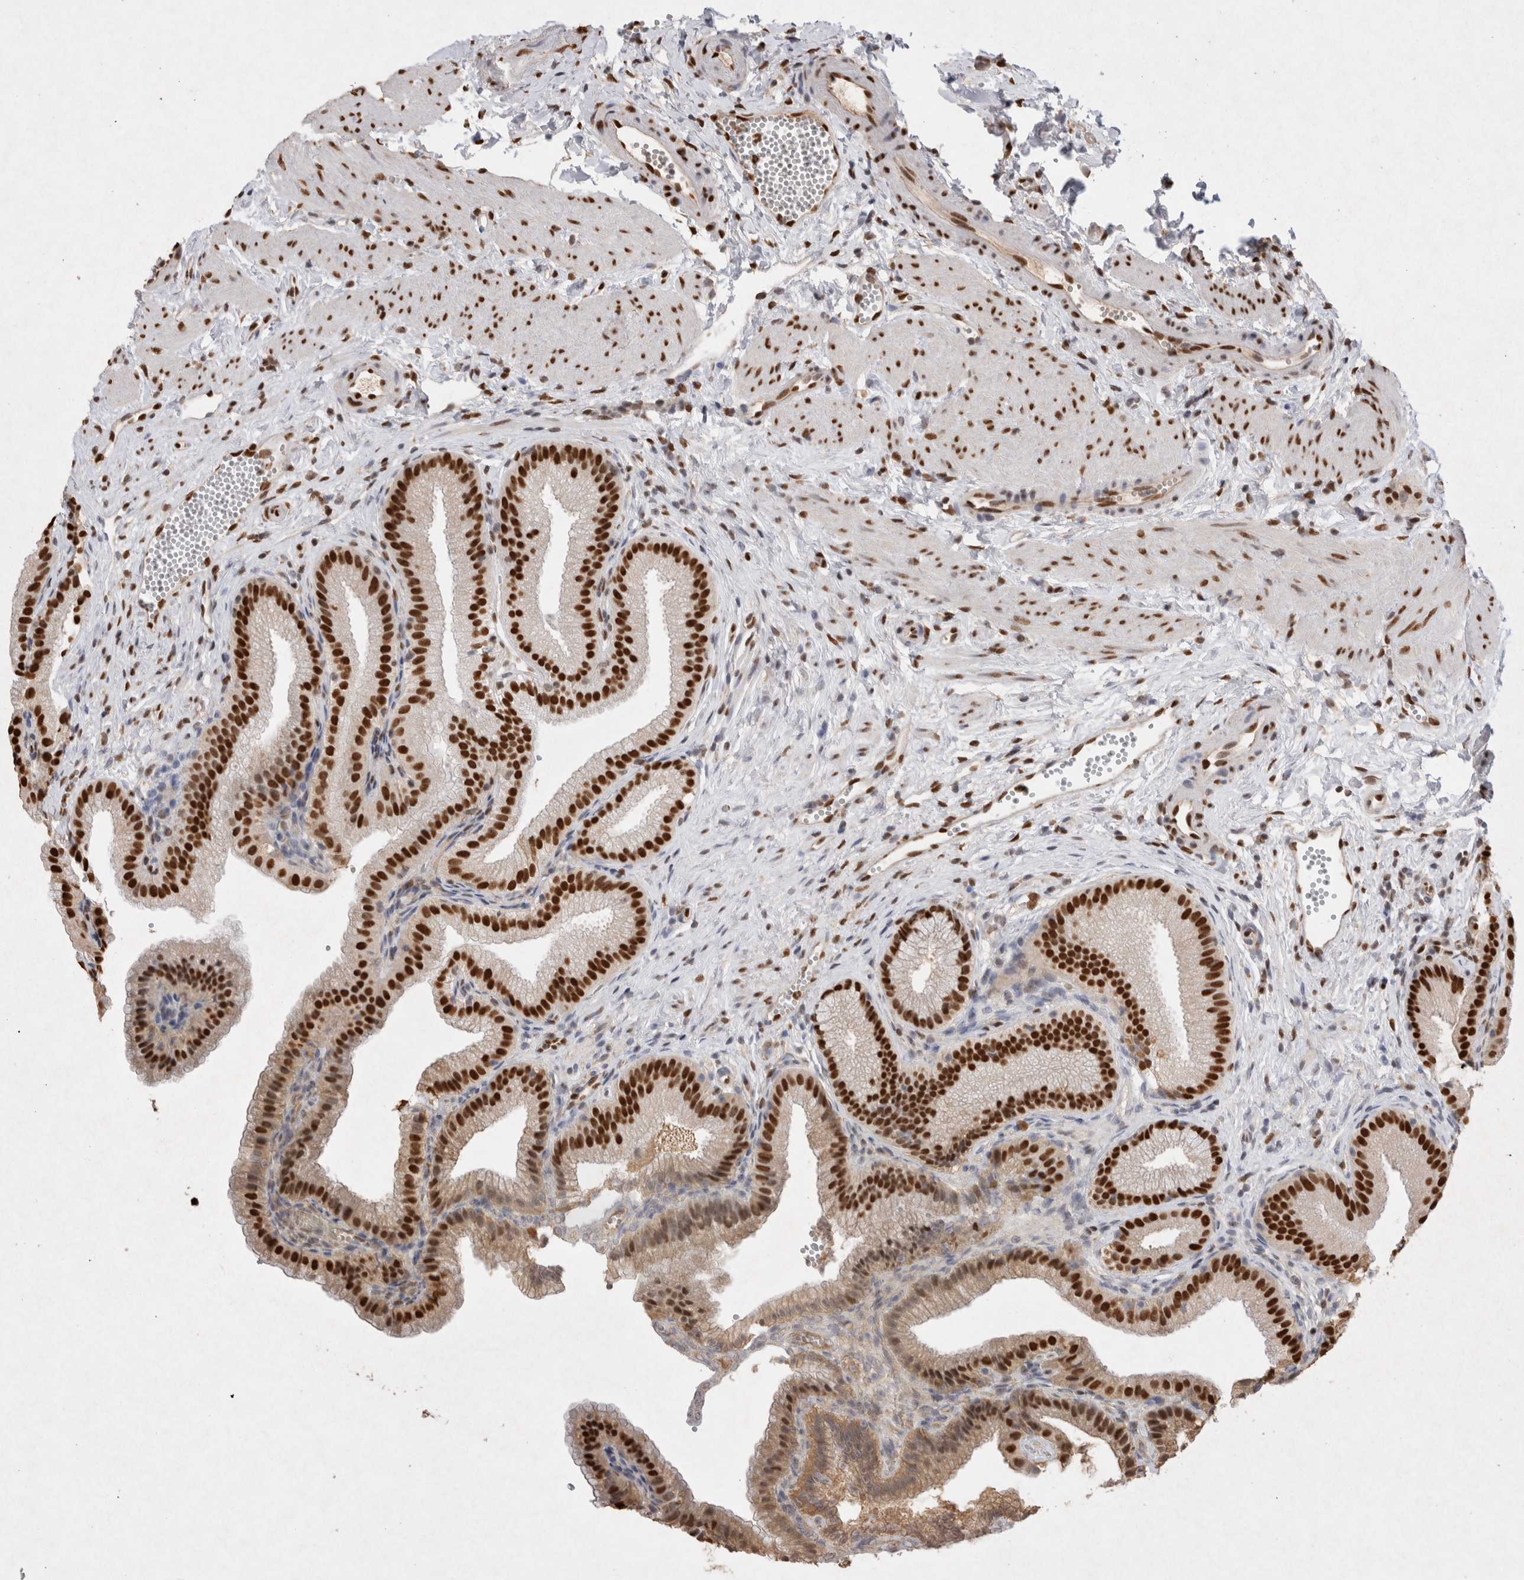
{"staining": {"intensity": "strong", "quantity": ">75%", "location": "nuclear"}, "tissue": "gallbladder", "cell_type": "Glandular cells", "image_type": "normal", "snomed": [{"axis": "morphology", "description": "Normal tissue, NOS"}, {"axis": "topography", "description": "Gallbladder"}], "caption": "Immunohistochemical staining of benign gallbladder reveals strong nuclear protein staining in about >75% of glandular cells.", "gene": "HDGF", "patient": {"sex": "male", "age": 38}}